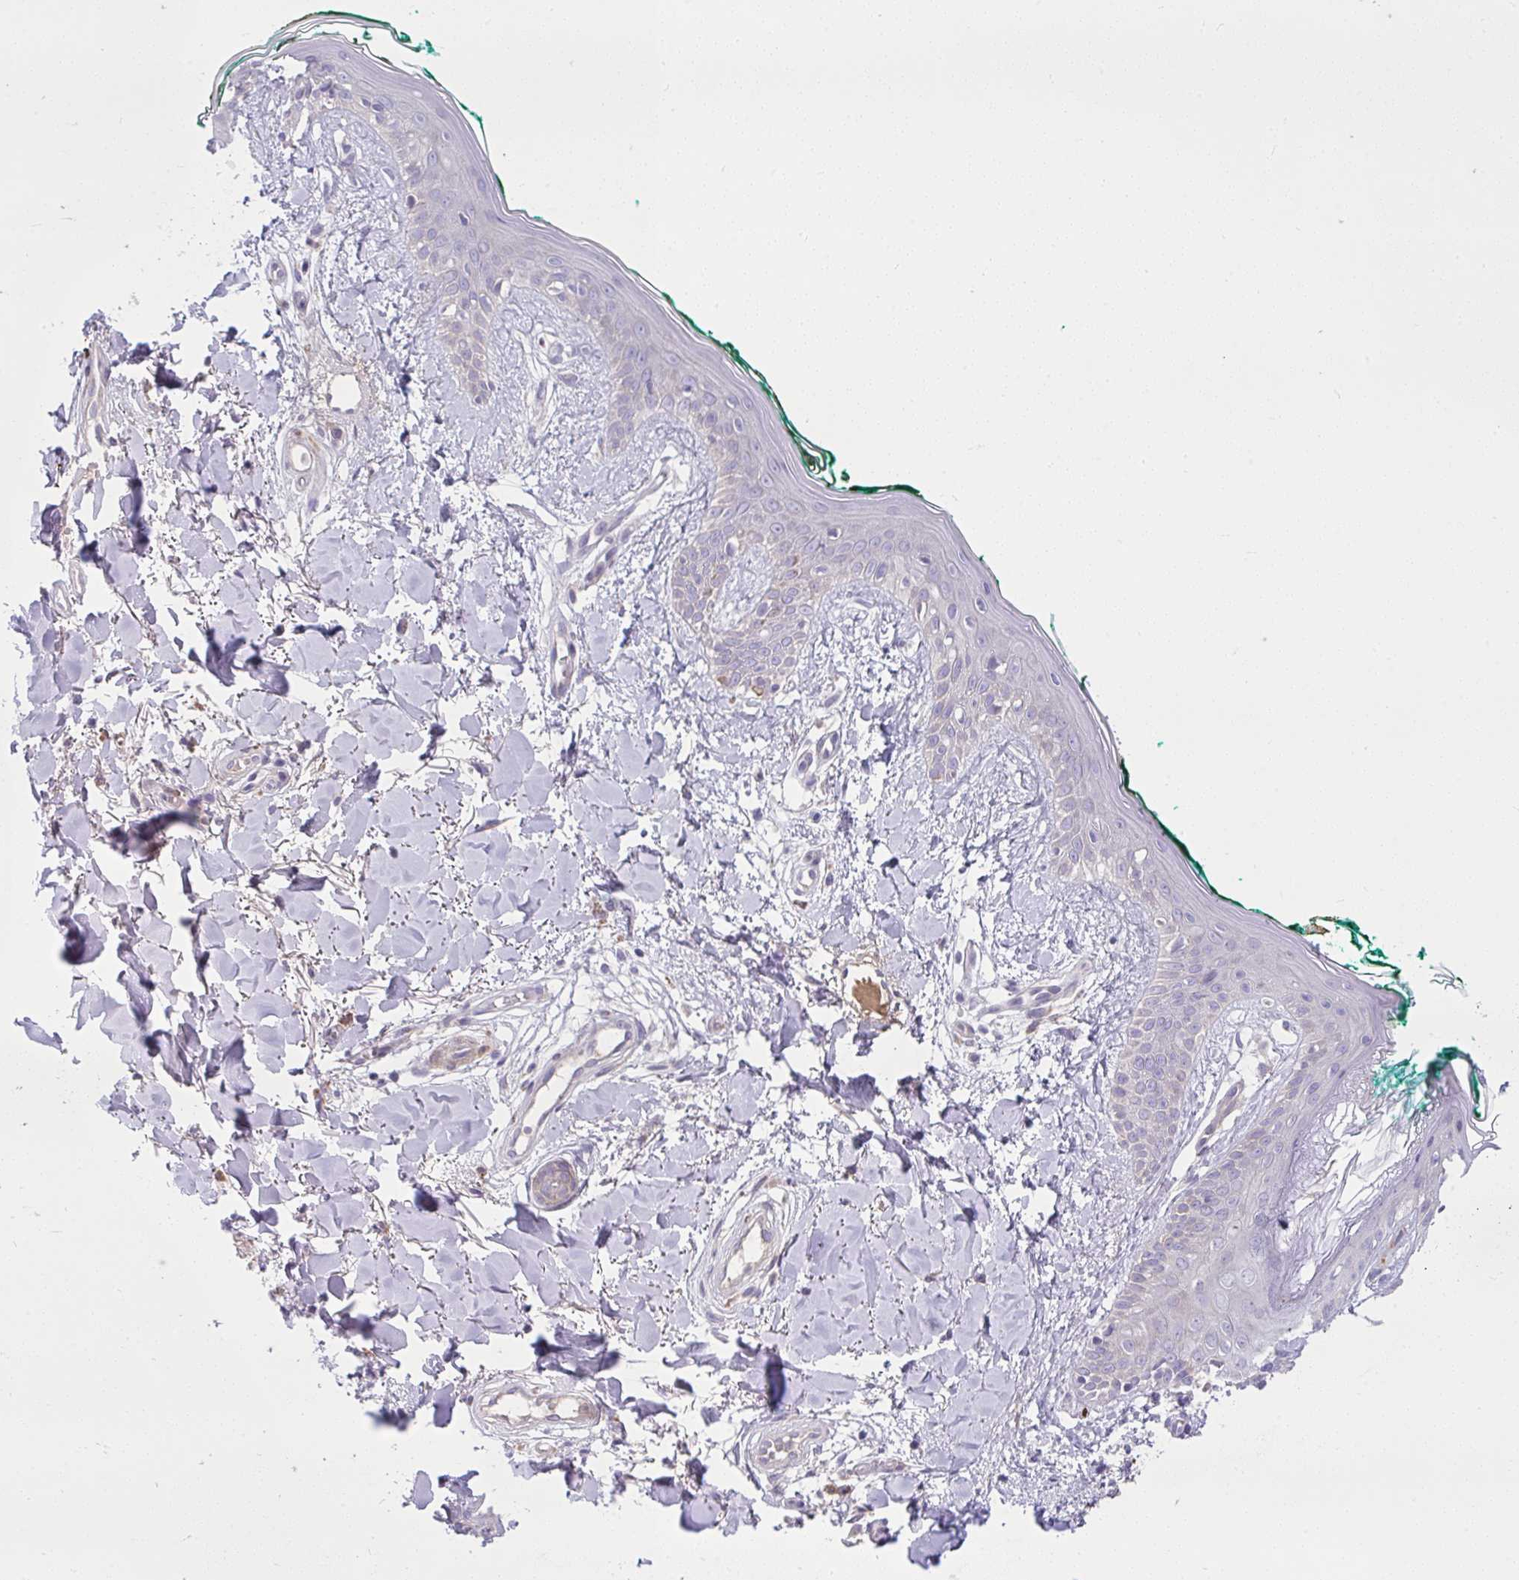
{"staining": {"intensity": "negative", "quantity": "none", "location": "none"}, "tissue": "skin", "cell_type": "Fibroblasts", "image_type": "normal", "snomed": [{"axis": "morphology", "description": "Normal tissue, NOS"}, {"axis": "topography", "description": "Skin"}], "caption": "Immunohistochemical staining of benign skin exhibits no significant staining in fibroblasts.", "gene": "PIGZ", "patient": {"sex": "female", "age": 34}}